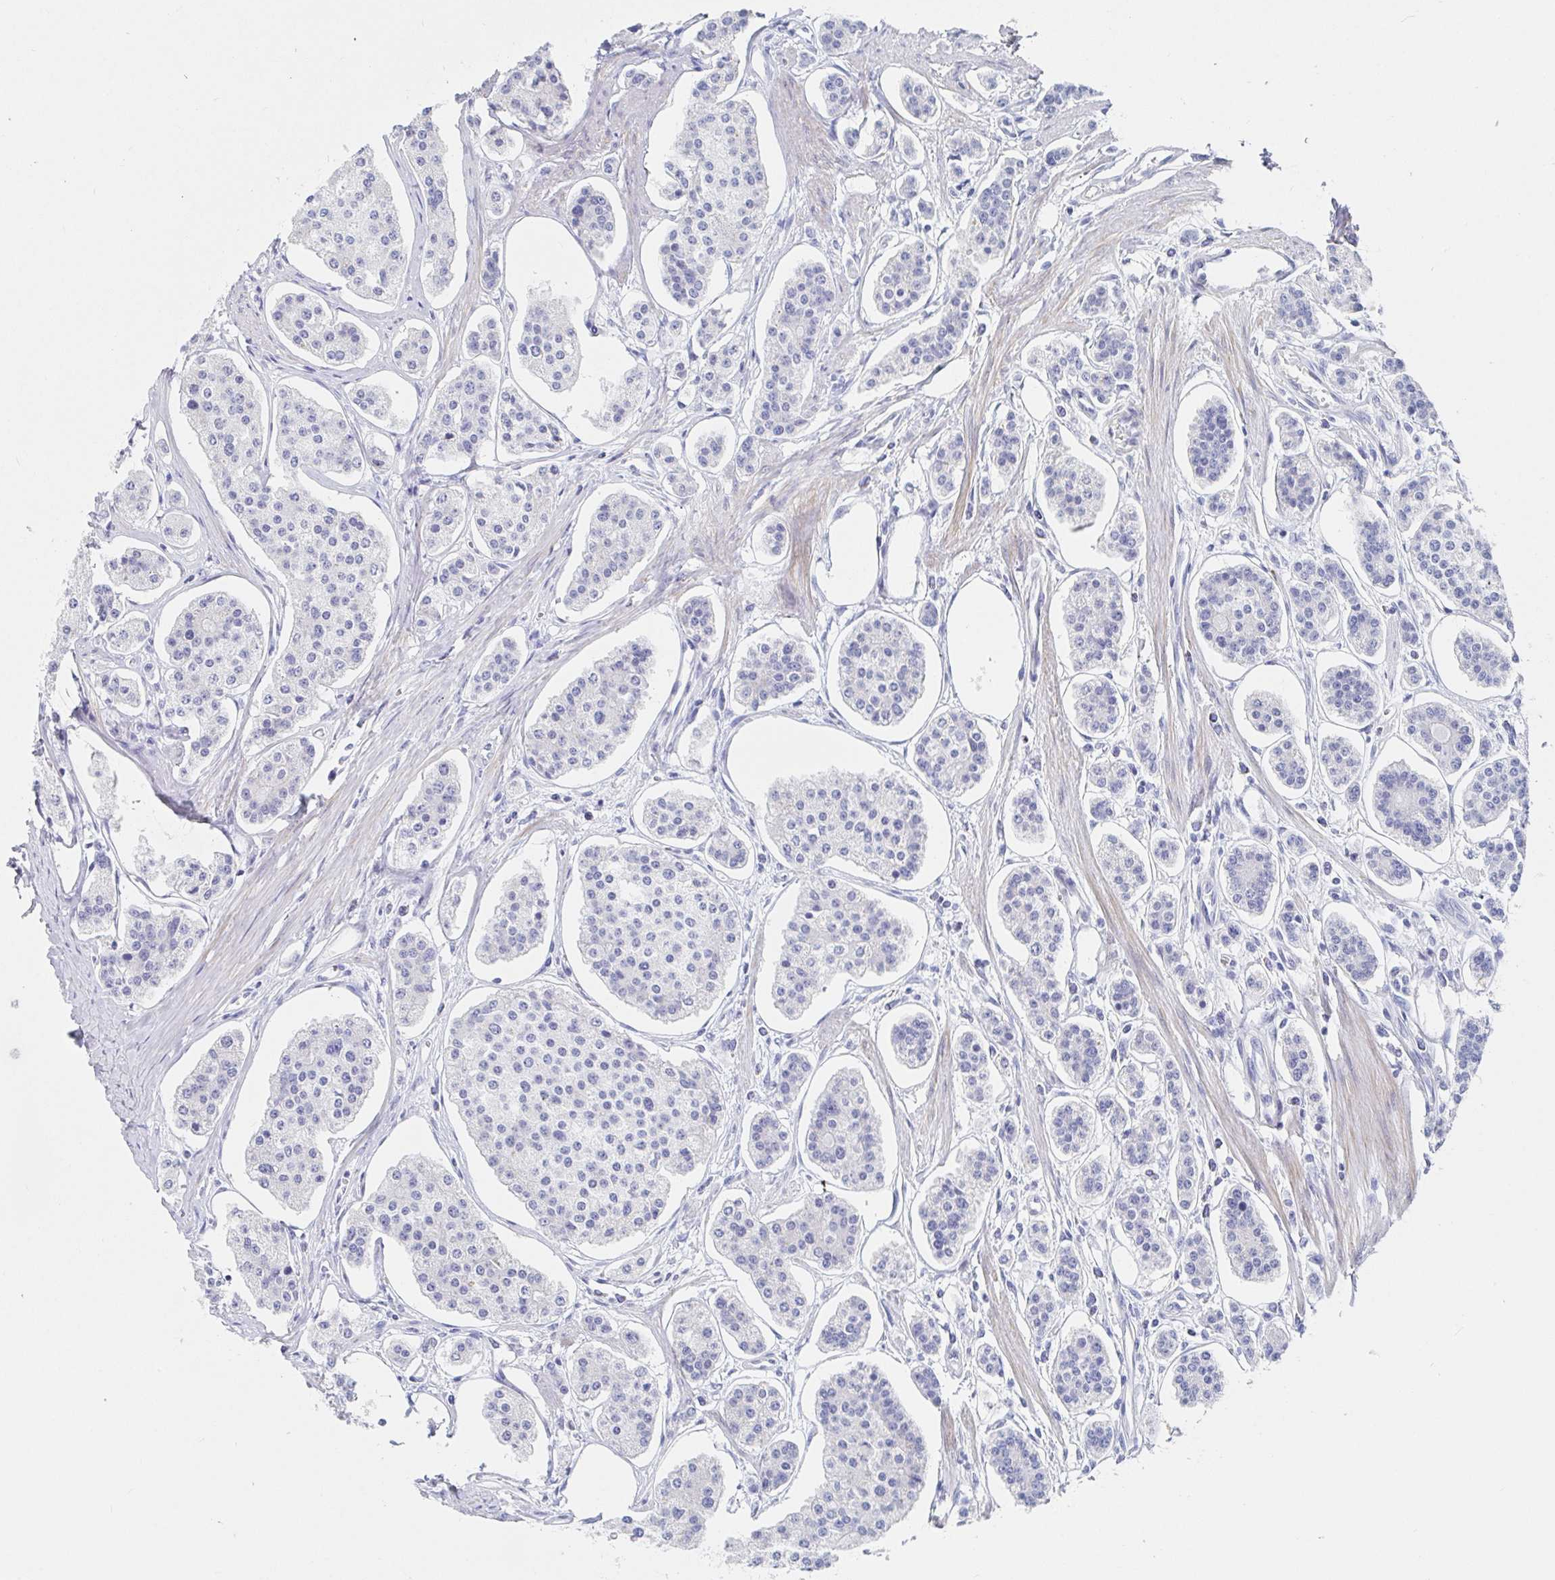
{"staining": {"intensity": "negative", "quantity": "none", "location": "none"}, "tissue": "carcinoid", "cell_type": "Tumor cells", "image_type": "cancer", "snomed": [{"axis": "morphology", "description": "Carcinoid, malignant, NOS"}, {"axis": "topography", "description": "Small intestine"}], "caption": "Protein analysis of carcinoid reveals no significant expression in tumor cells.", "gene": "PACSIN1", "patient": {"sex": "female", "age": 65}}